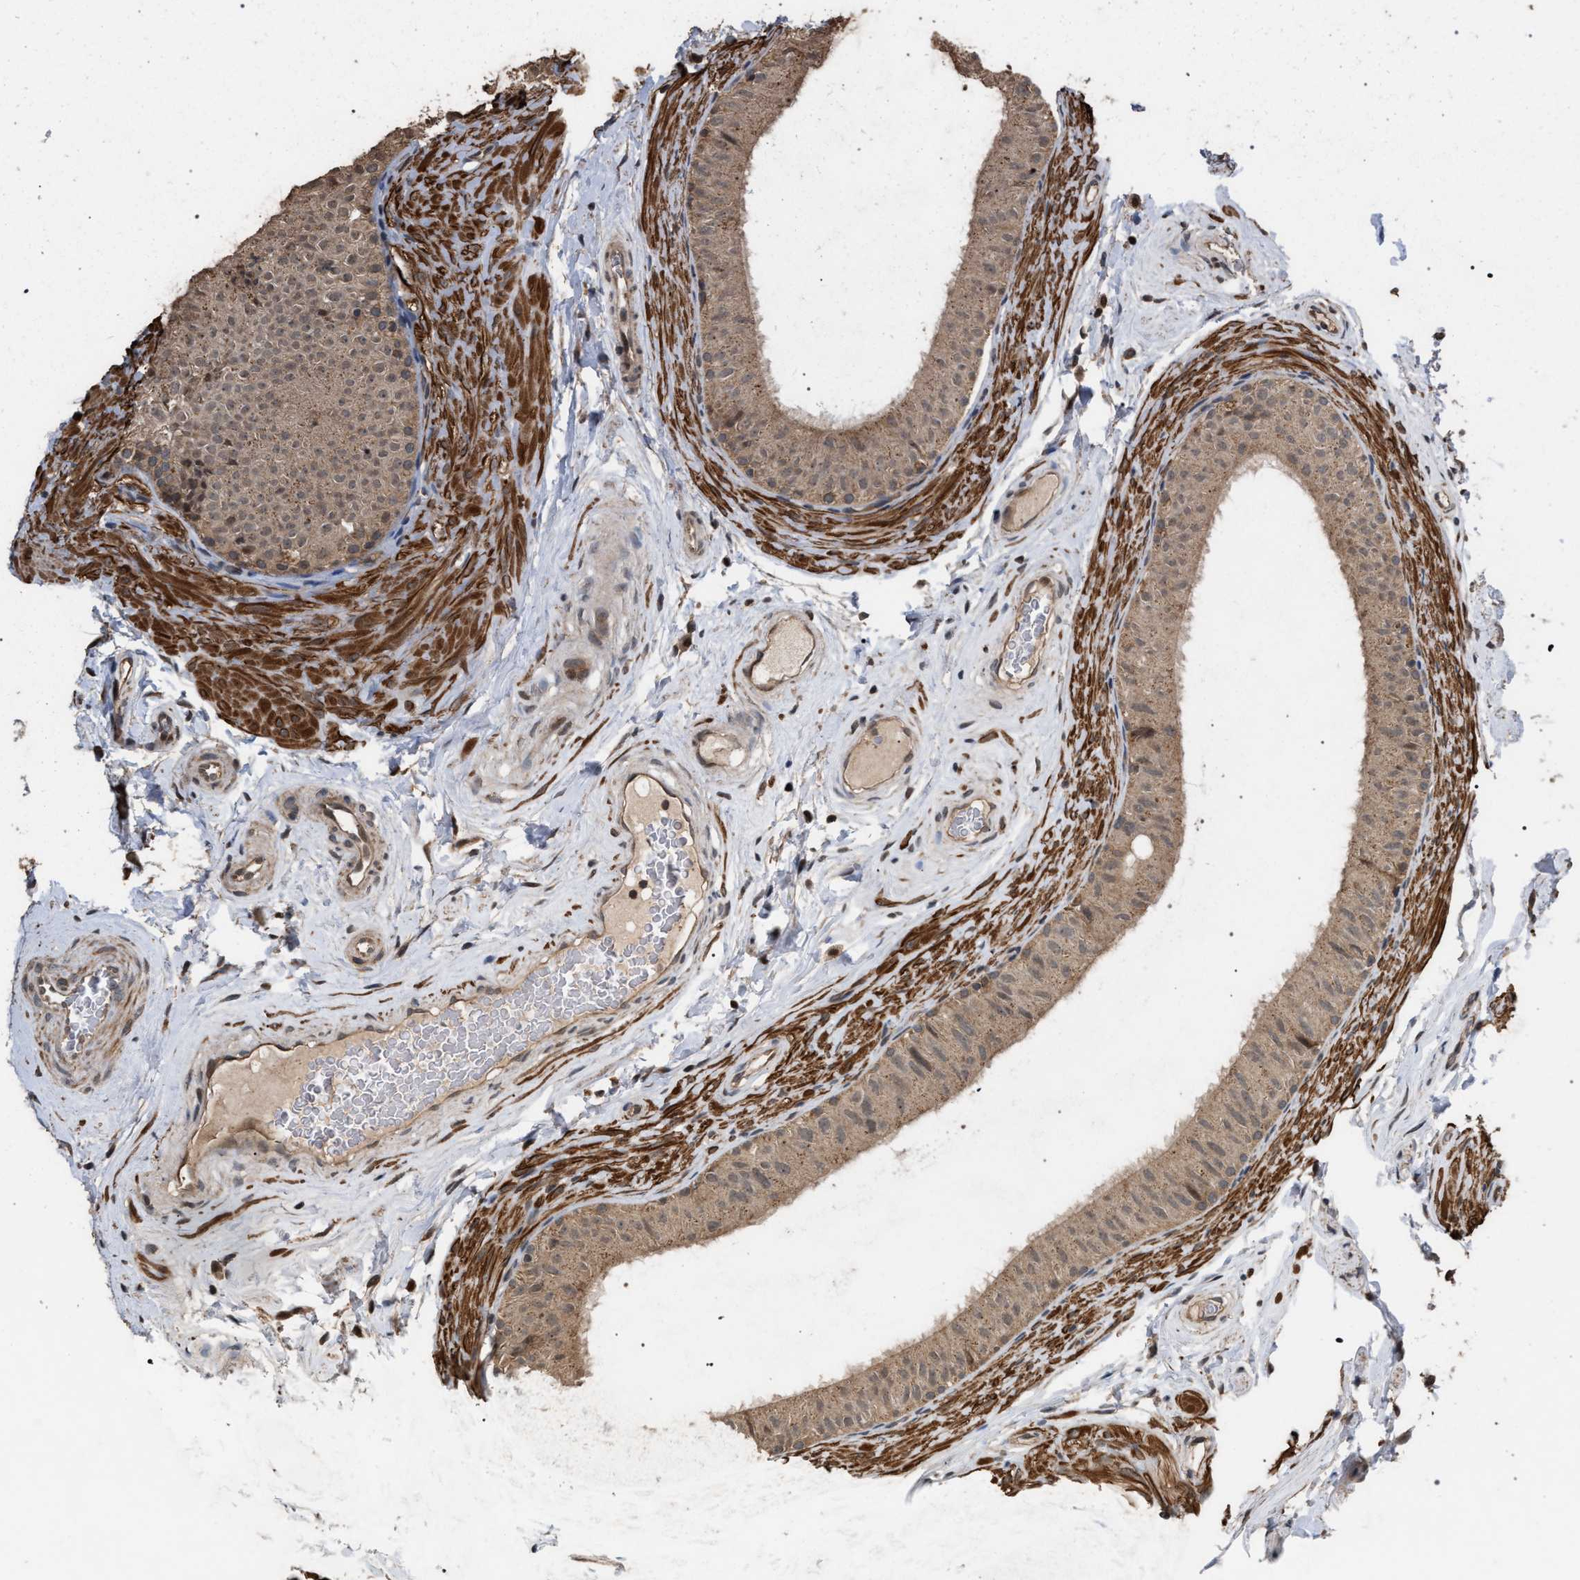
{"staining": {"intensity": "moderate", "quantity": ">75%", "location": "cytoplasmic/membranous"}, "tissue": "epididymis", "cell_type": "Glandular cells", "image_type": "normal", "snomed": [{"axis": "morphology", "description": "Normal tissue, NOS"}, {"axis": "topography", "description": "Epididymis"}], "caption": "DAB immunohistochemical staining of benign human epididymis shows moderate cytoplasmic/membranous protein staining in approximately >75% of glandular cells.", "gene": "NAA35", "patient": {"sex": "male", "age": 34}}